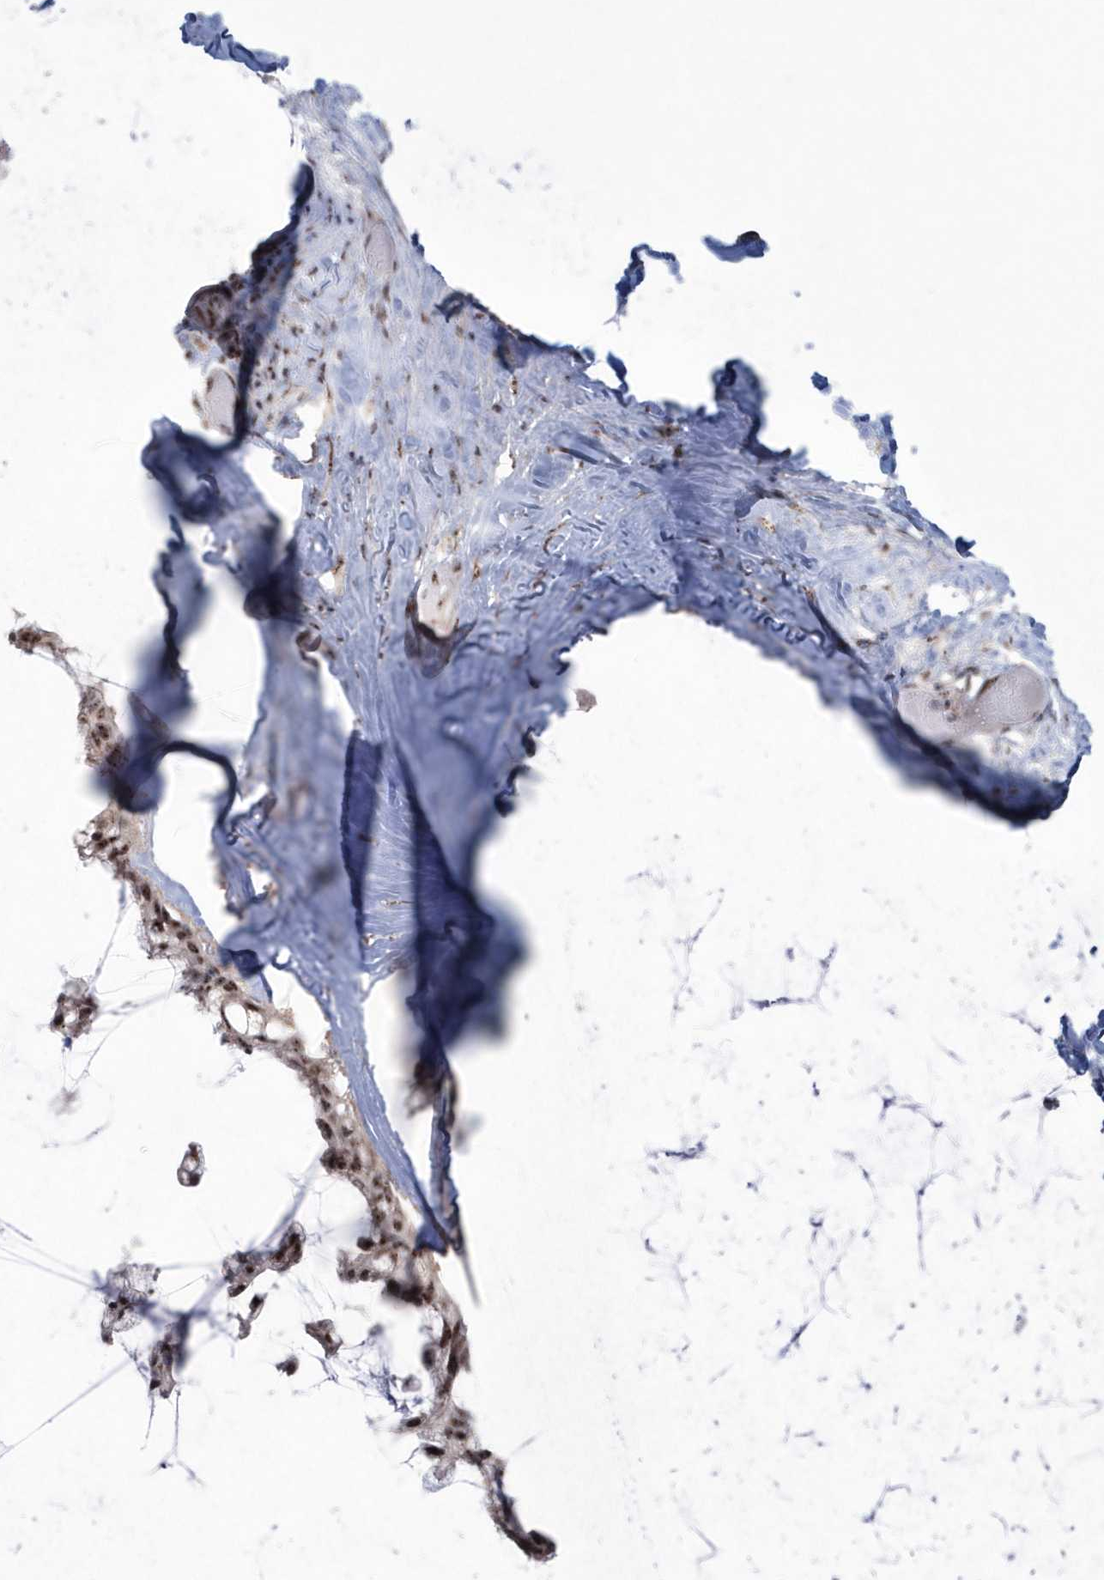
{"staining": {"intensity": "moderate", "quantity": ">75%", "location": "nuclear"}, "tissue": "ovarian cancer", "cell_type": "Tumor cells", "image_type": "cancer", "snomed": [{"axis": "morphology", "description": "Cystadenocarcinoma, mucinous, NOS"}, {"axis": "topography", "description": "Ovary"}], "caption": "Brown immunohistochemical staining in ovarian cancer reveals moderate nuclear positivity in approximately >75% of tumor cells.", "gene": "KDM6B", "patient": {"sex": "female", "age": 39}}